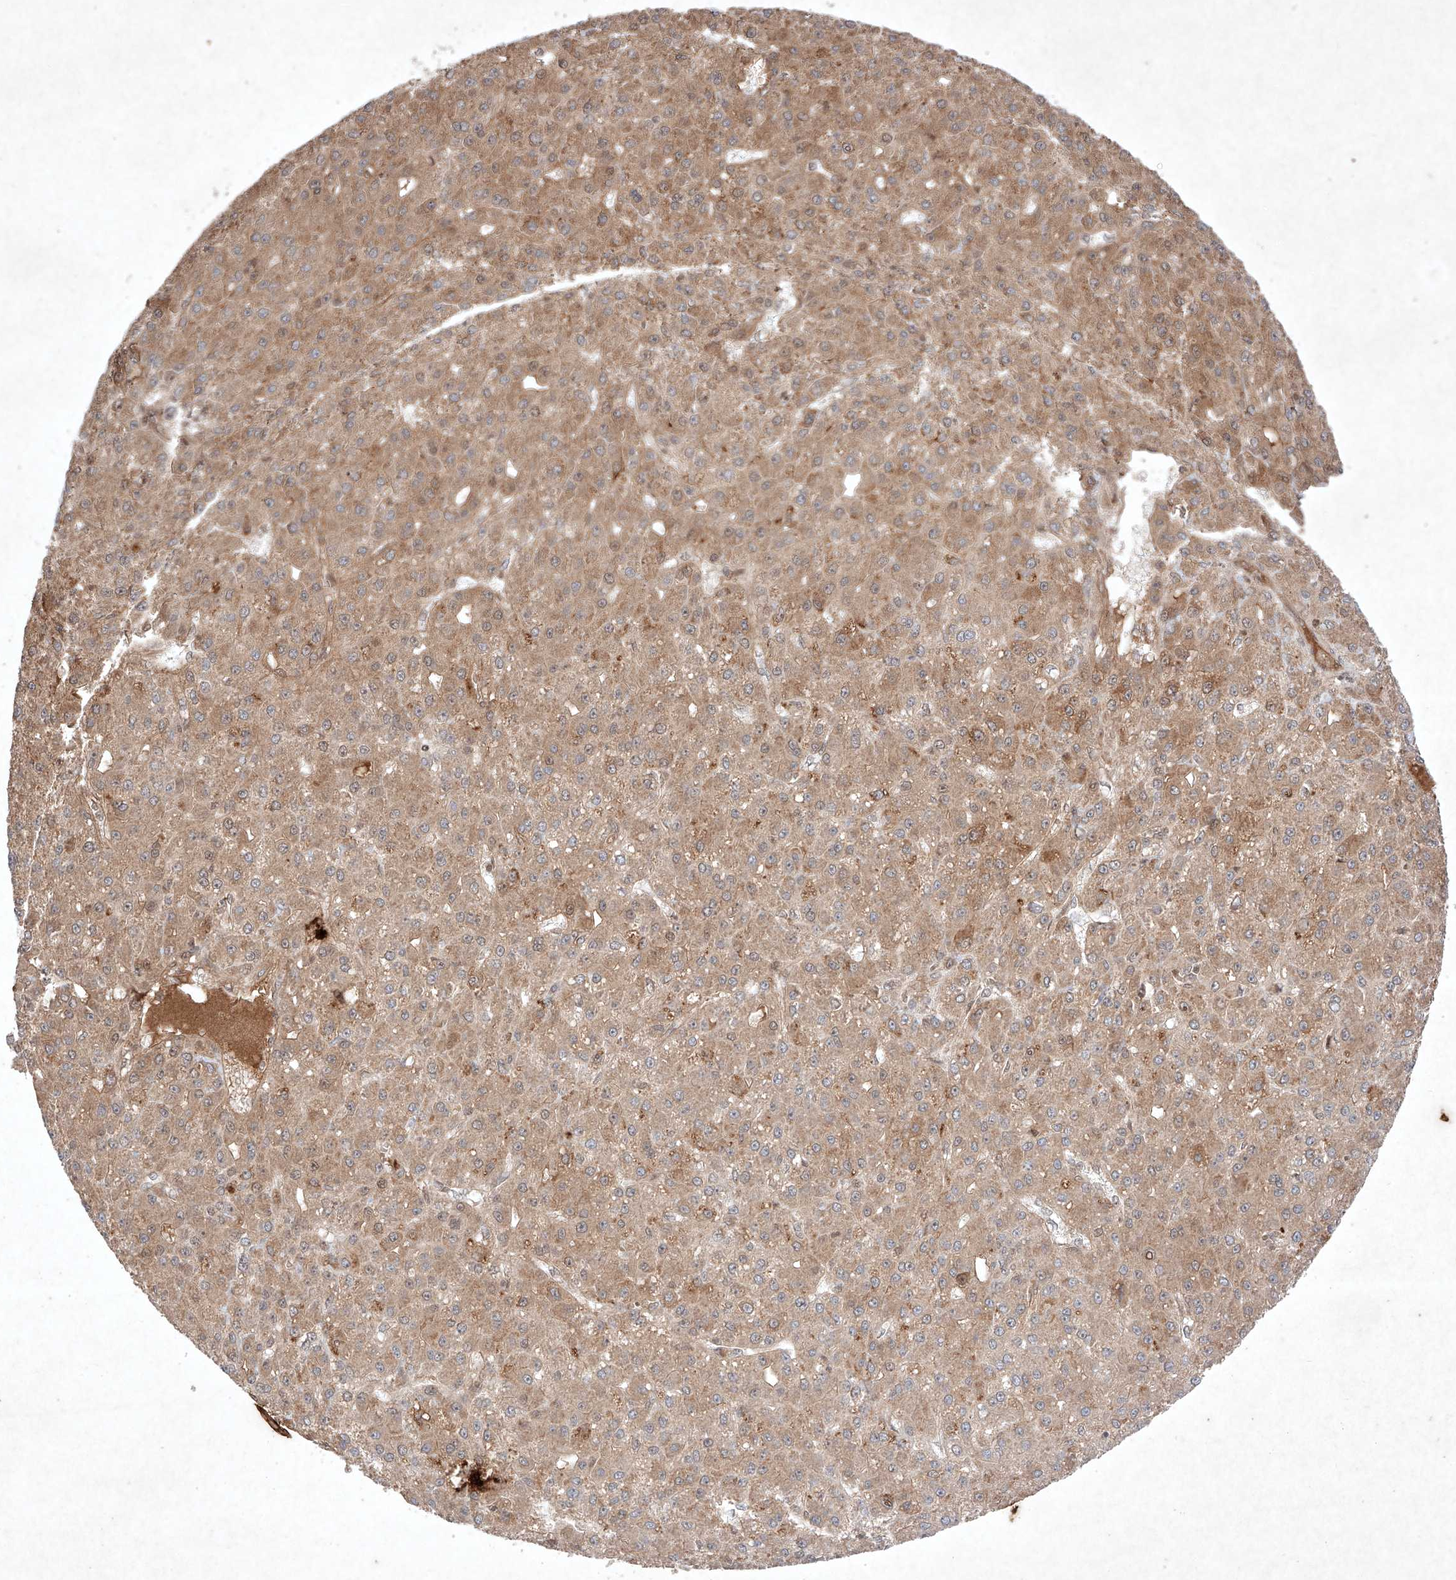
{"staining": {"intensity": "moderate", "quantity": ">75%", "location": "cytoplasmic/membranous"}, "tissue": "liver cancer", "cell_type": "Tumor cells", "image_type": "cancer", "snomed": [{"axis": "morphology", "description": "Carcinoma, Hepatocellular, NOS"}, {"axis": "topography", "description": "Liver"}], "caption": "Liver cancer was stained to show a protein in brown. There is medium levels of moderate cytoplasmic/membranous positivity in approximately >75% of tumor cells.", "gene": "RNF31", "patient": {"sex": "male", "age": 67}}